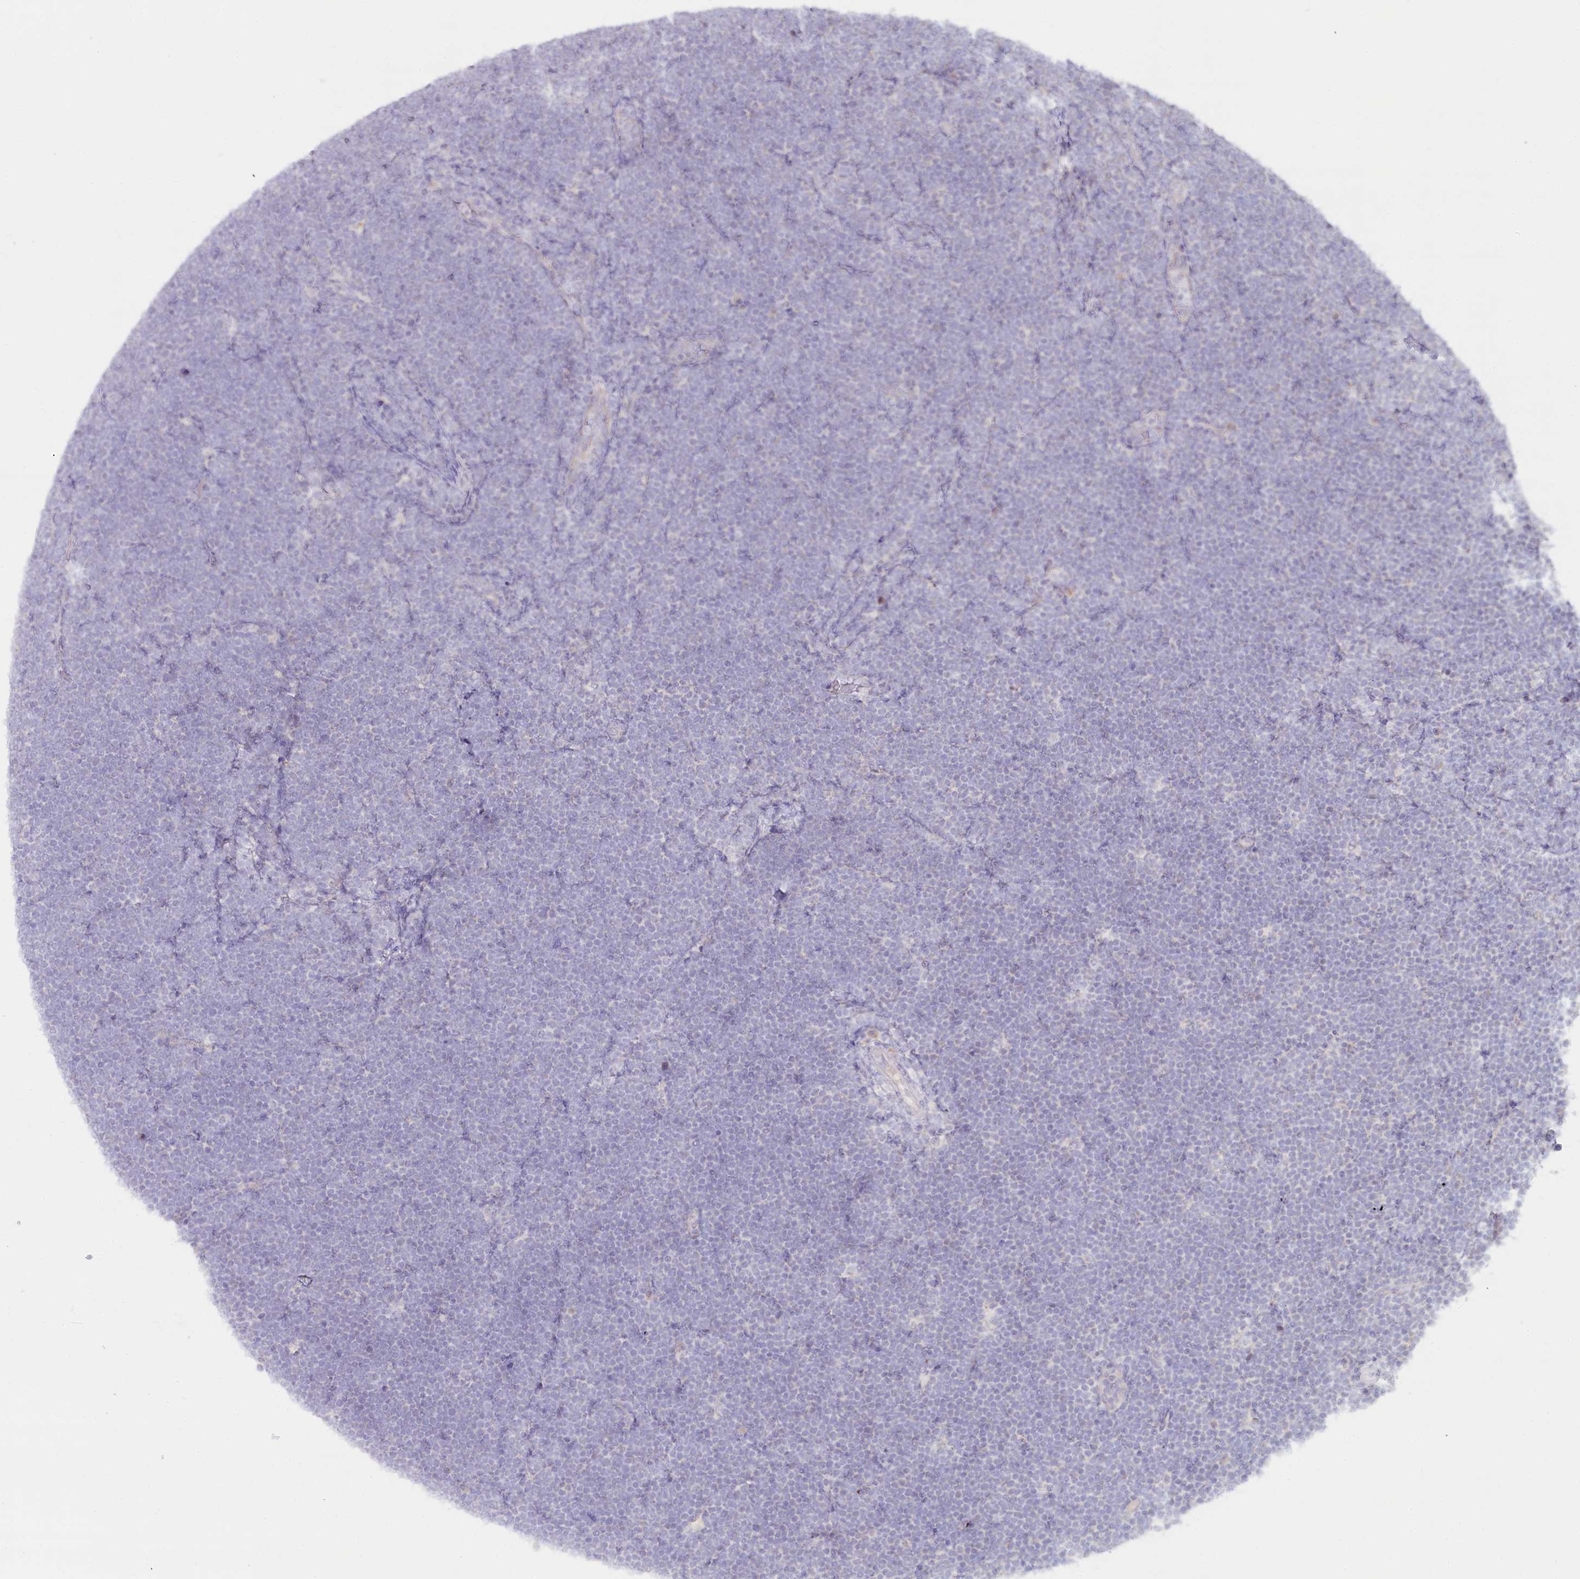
{"staining": {"intensity": "negative", "quantity": "none", "location": "none"}, "tissue": "lymphoma", "cell_type": "Tumor cells", "image_type": "cancer", "snomed": [{"axis": "morphology", "description": "Malignant lymphoma, non-Hodgkin's type, High grade"}, {"axis": "topography", "description": "Lymph node"}], "caption": "This histopathology image is of lymphoma stained with IHC to label a protein in brown with the nuclei are counter-stained blue. There is no positivity in tumor cells.", "gene": "PSAPL1", "patient": {"sex": "male", "age": 13}}